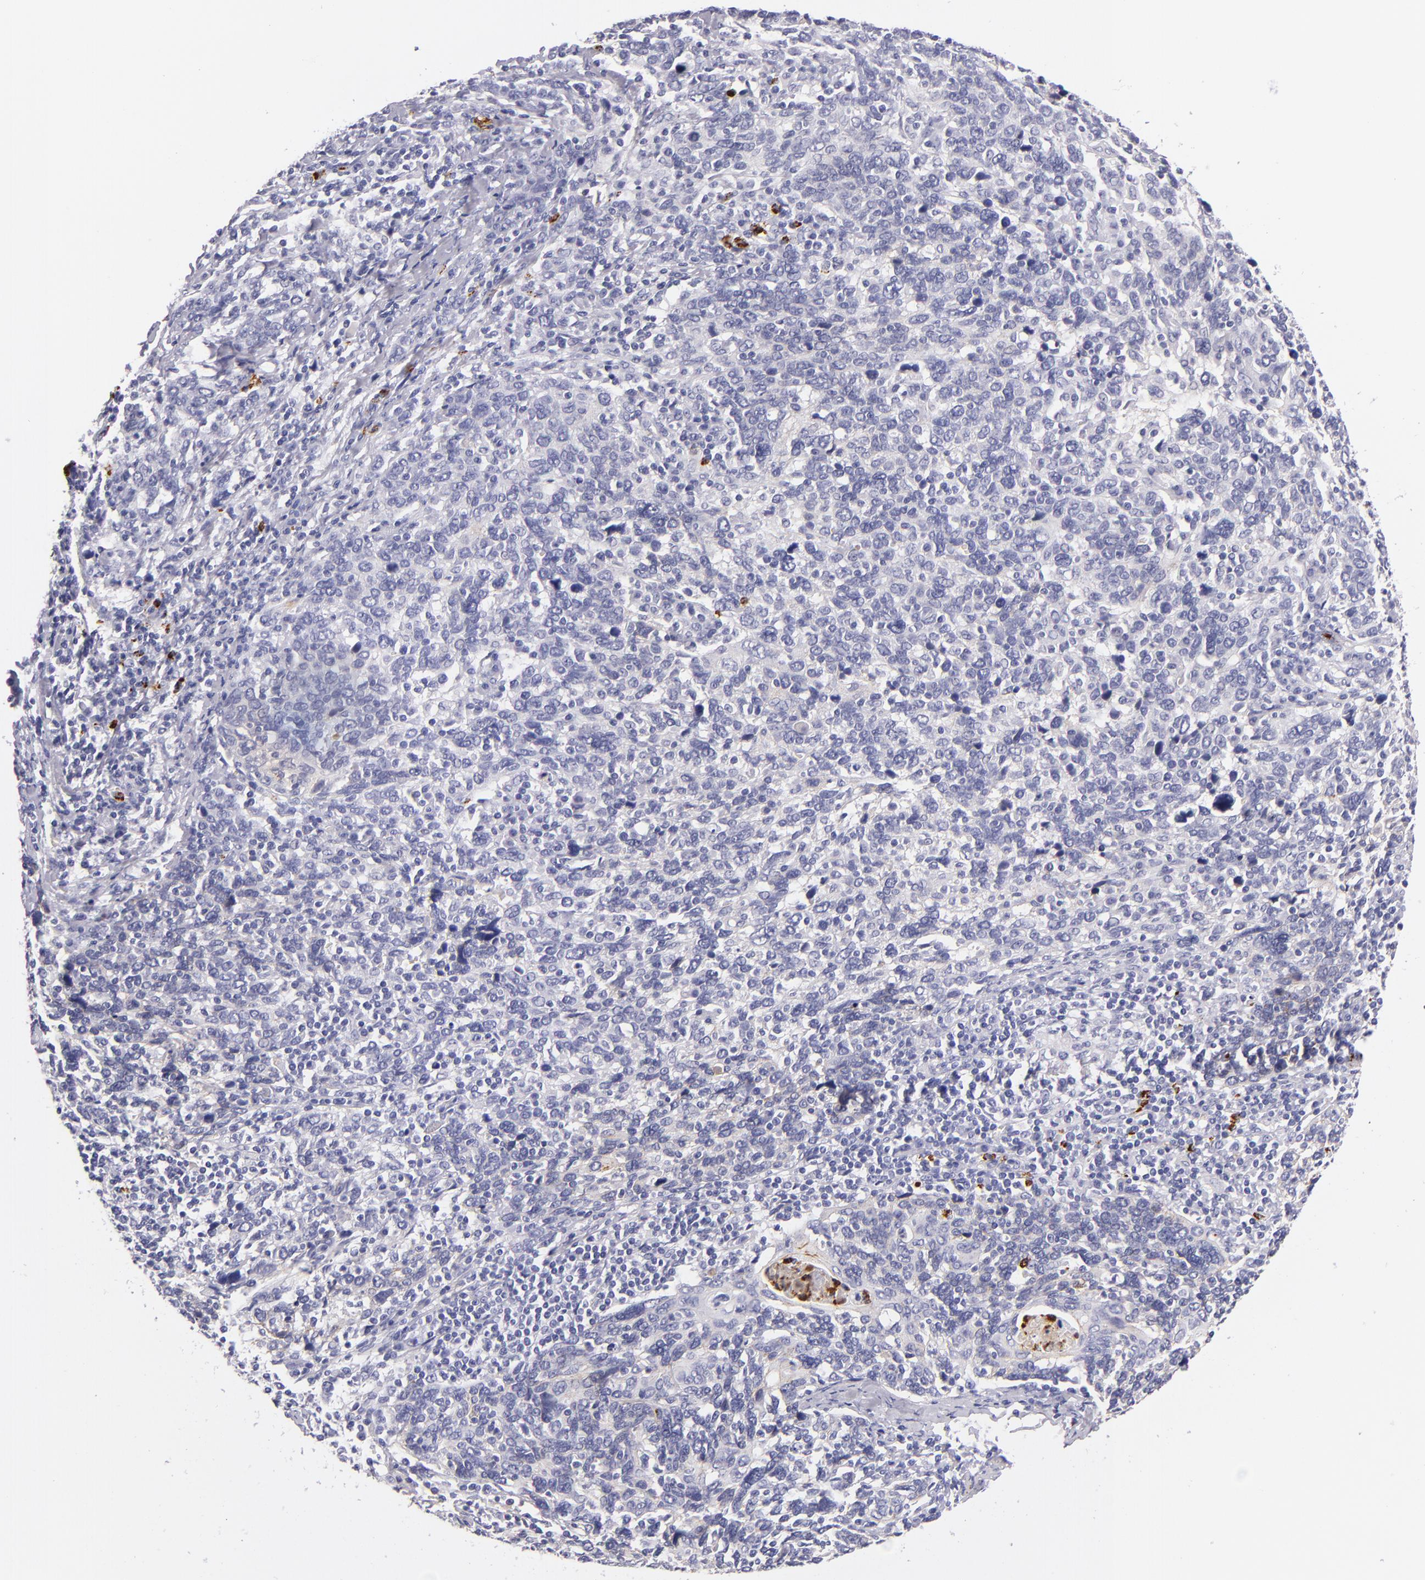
{"staining": {"intensity": "moderate", "quantity": "25%-75%", "location": "cytoplasmic/membranous"}, "tissue": "cervical cancer", "cell_type": "Tumor cells", "image_type": "cancer", "snomed": [{"axis": "morphology", "description": "Squamous cell carcinoma, NOS"}, {"axis": "topography", "description": "Cervix"}], "caption": "Immunohistochemical staining of cervical squamous cell carcinoma reveals medium levels of moderate cytoplasmic/membranous protein expression in about 25%-75% of tumor cells. (Stains: DAB in brown, nuclei in blue, Microscopy: brightfield microscopy at high magnification).", "gene": "CDH3", "patient": {"sex": "female", "age": 41}}